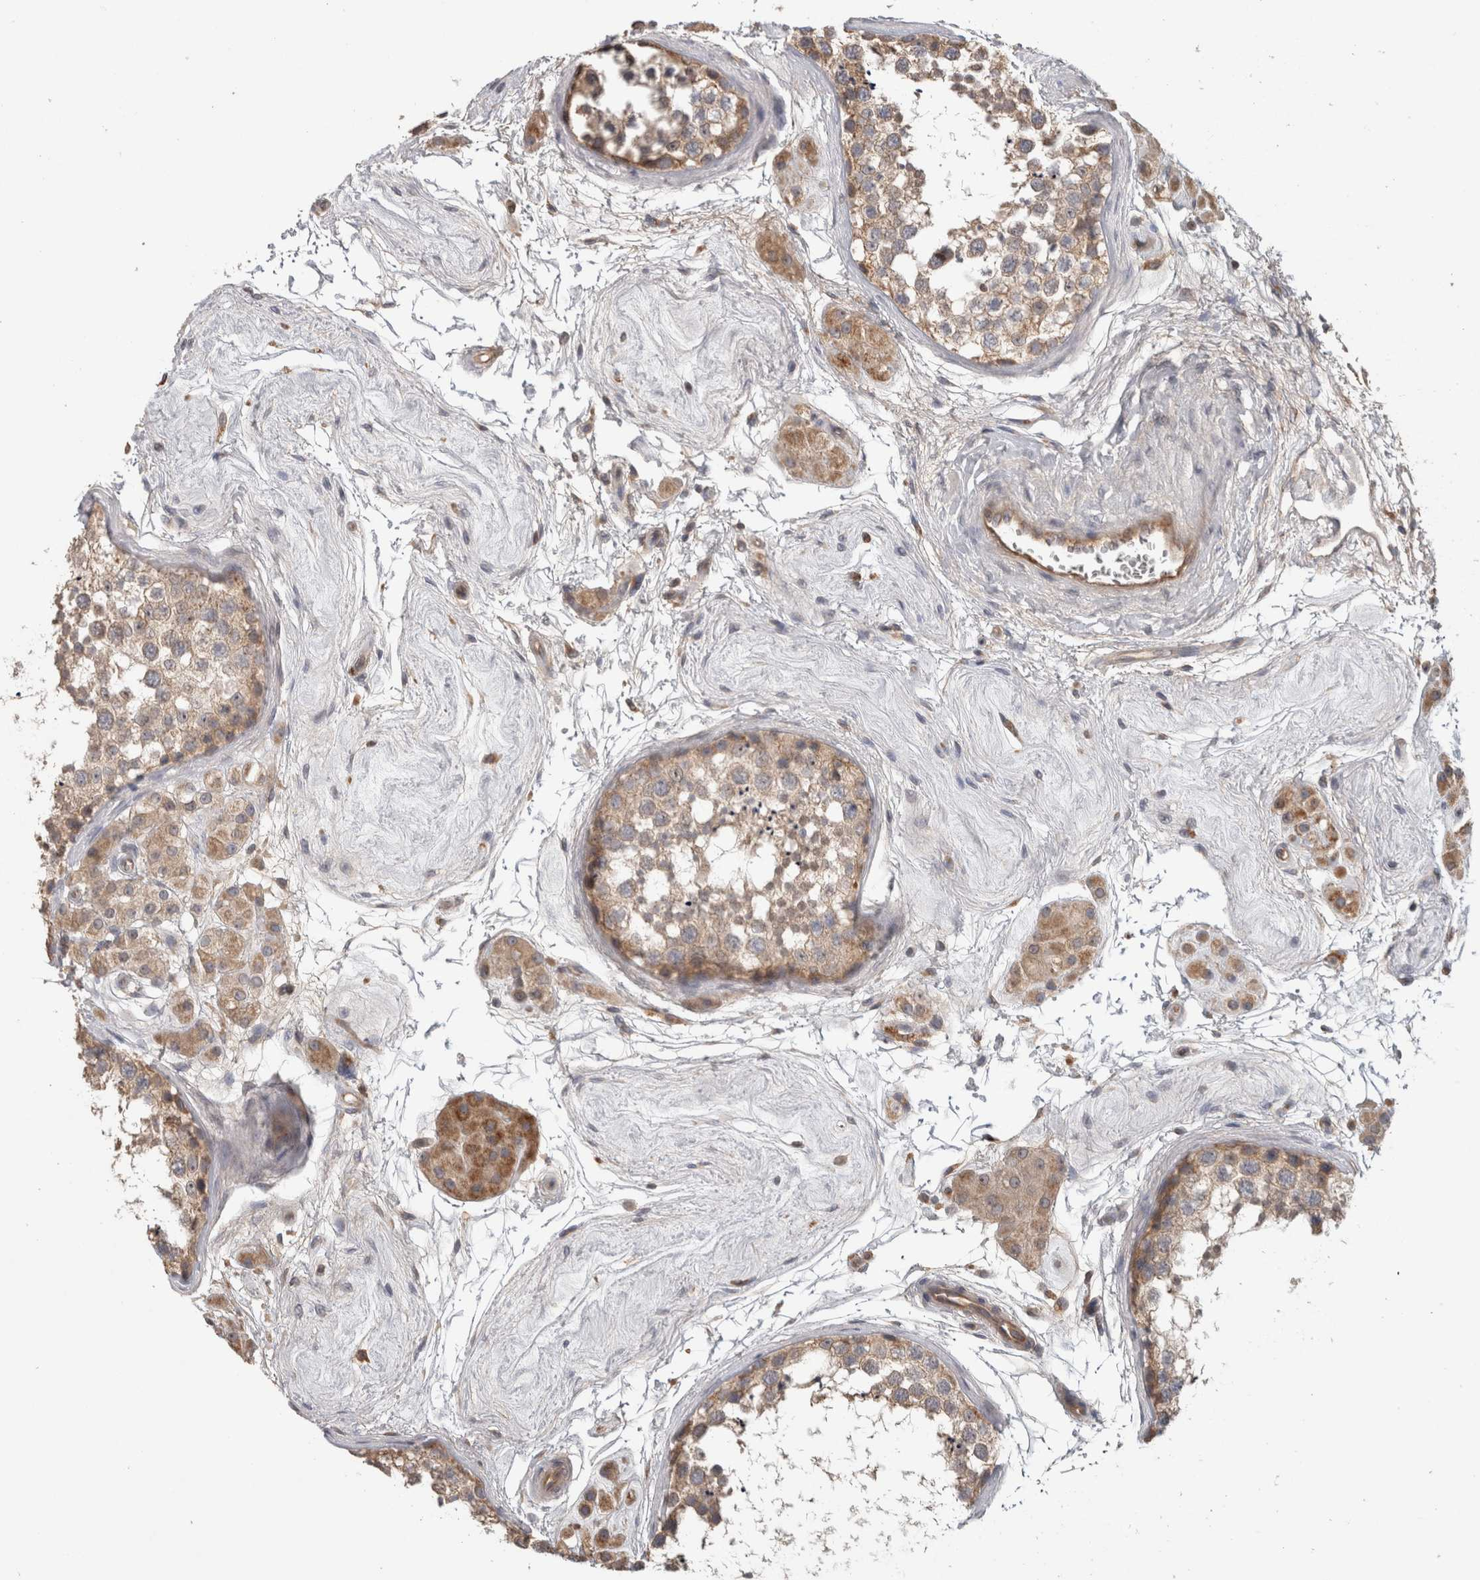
{"staining": {"intensity": "moderate", "quantity": "25%-75%", "location": "cytoplasmic/membranous"}, "tissue": "testis", "cell_type": "Cells in seminiferous ducts", "image_type": "normal", "snomed": [{"axis": "morphology", "description": "Normal tissue, NOS"}, {"axis": "topography", "description": "Testis"}], "caption": "A brown stain highlights moderate cytoplasmic/membranous expression of a protein in cells in seminiferous ducts of benign human testis. (IHC, brightfield microscopy, high magnification).", "gene": "TARBP1", "patient": {"sex": "male", "age": 56}}